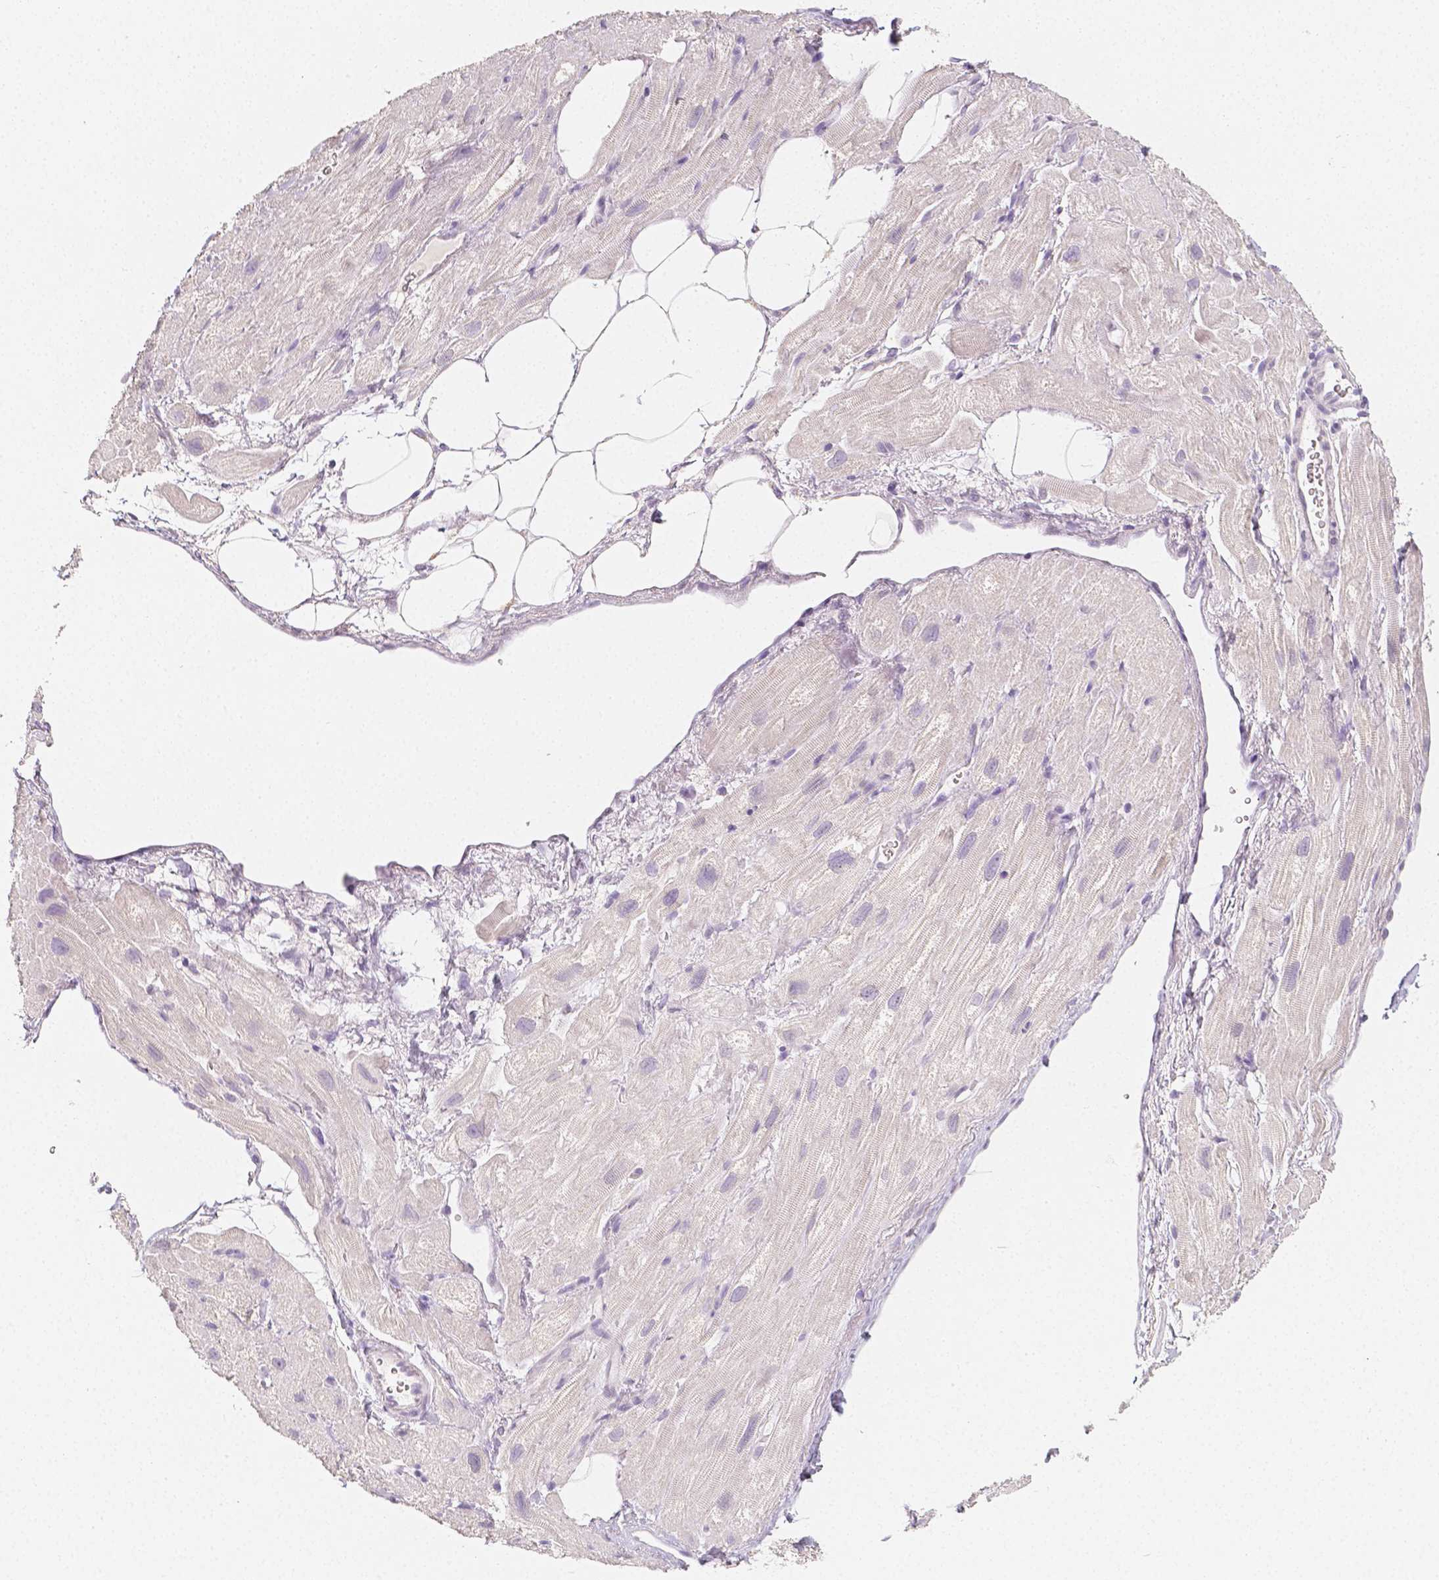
{"staining": {"intensity": "moderate", "quantity": "<25%", "location": "cytoplasmic/membranous"}, "tissue": "heart muscle", "cell_type": "Cardiomyocytes", "image_type": "normal", "snomed": [{"axis": "morphology", "description": "Normal tissue, NOS"}, {"axis": "topography", "description": "Heart"}], "caption": "IHC photomicrograph of unremarkable heart muscle: human heart muscle stained using immunohistochemistry reveals low levels of moderate protein expression localized specifically in the cytoplasmic/membranous of cardiomyocytes, appearing as a cytoplasmic/membranous brown color.", "gene": "HNF1B", "patient": {"sex": "female", "age": 62}}